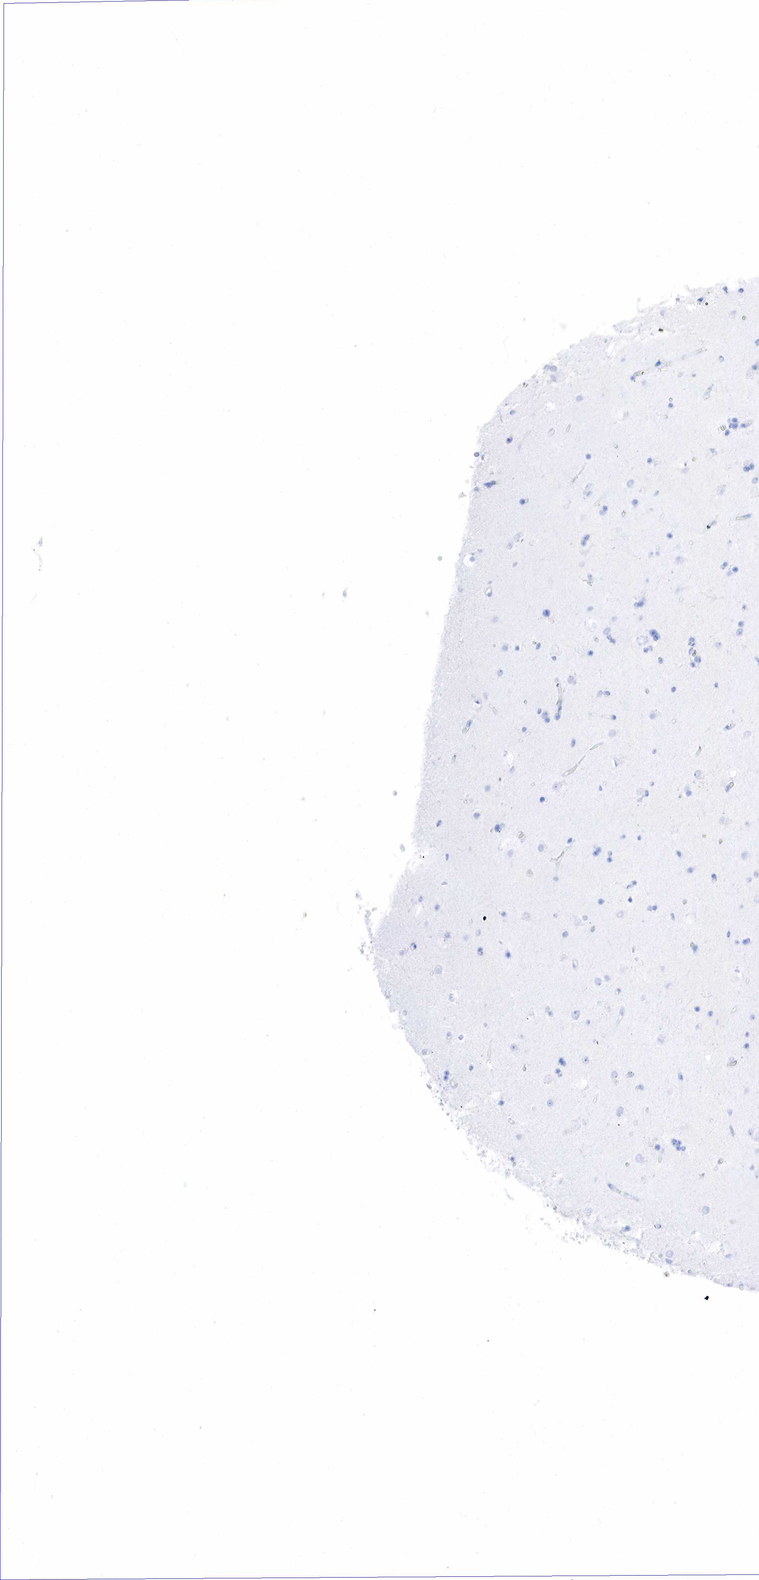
{"staining": {"intensity": "negative", "quantity": "none", "location": "none"}, "tissue": "caudate", "cell_type": "Glial cells", "image_type": "normal", "snomed": [{"axis": "morphology", "description": "Normal tissue, NOS"}, {"axis": "topography", "description": "Lateral ventricle wall"}], "caption": "This is an immunohistochemistry photomicrograph of benign human caudate. There is no expression in glial cells.", "gene": "PTH", "patient": {"sex": "female", "age": 54}}